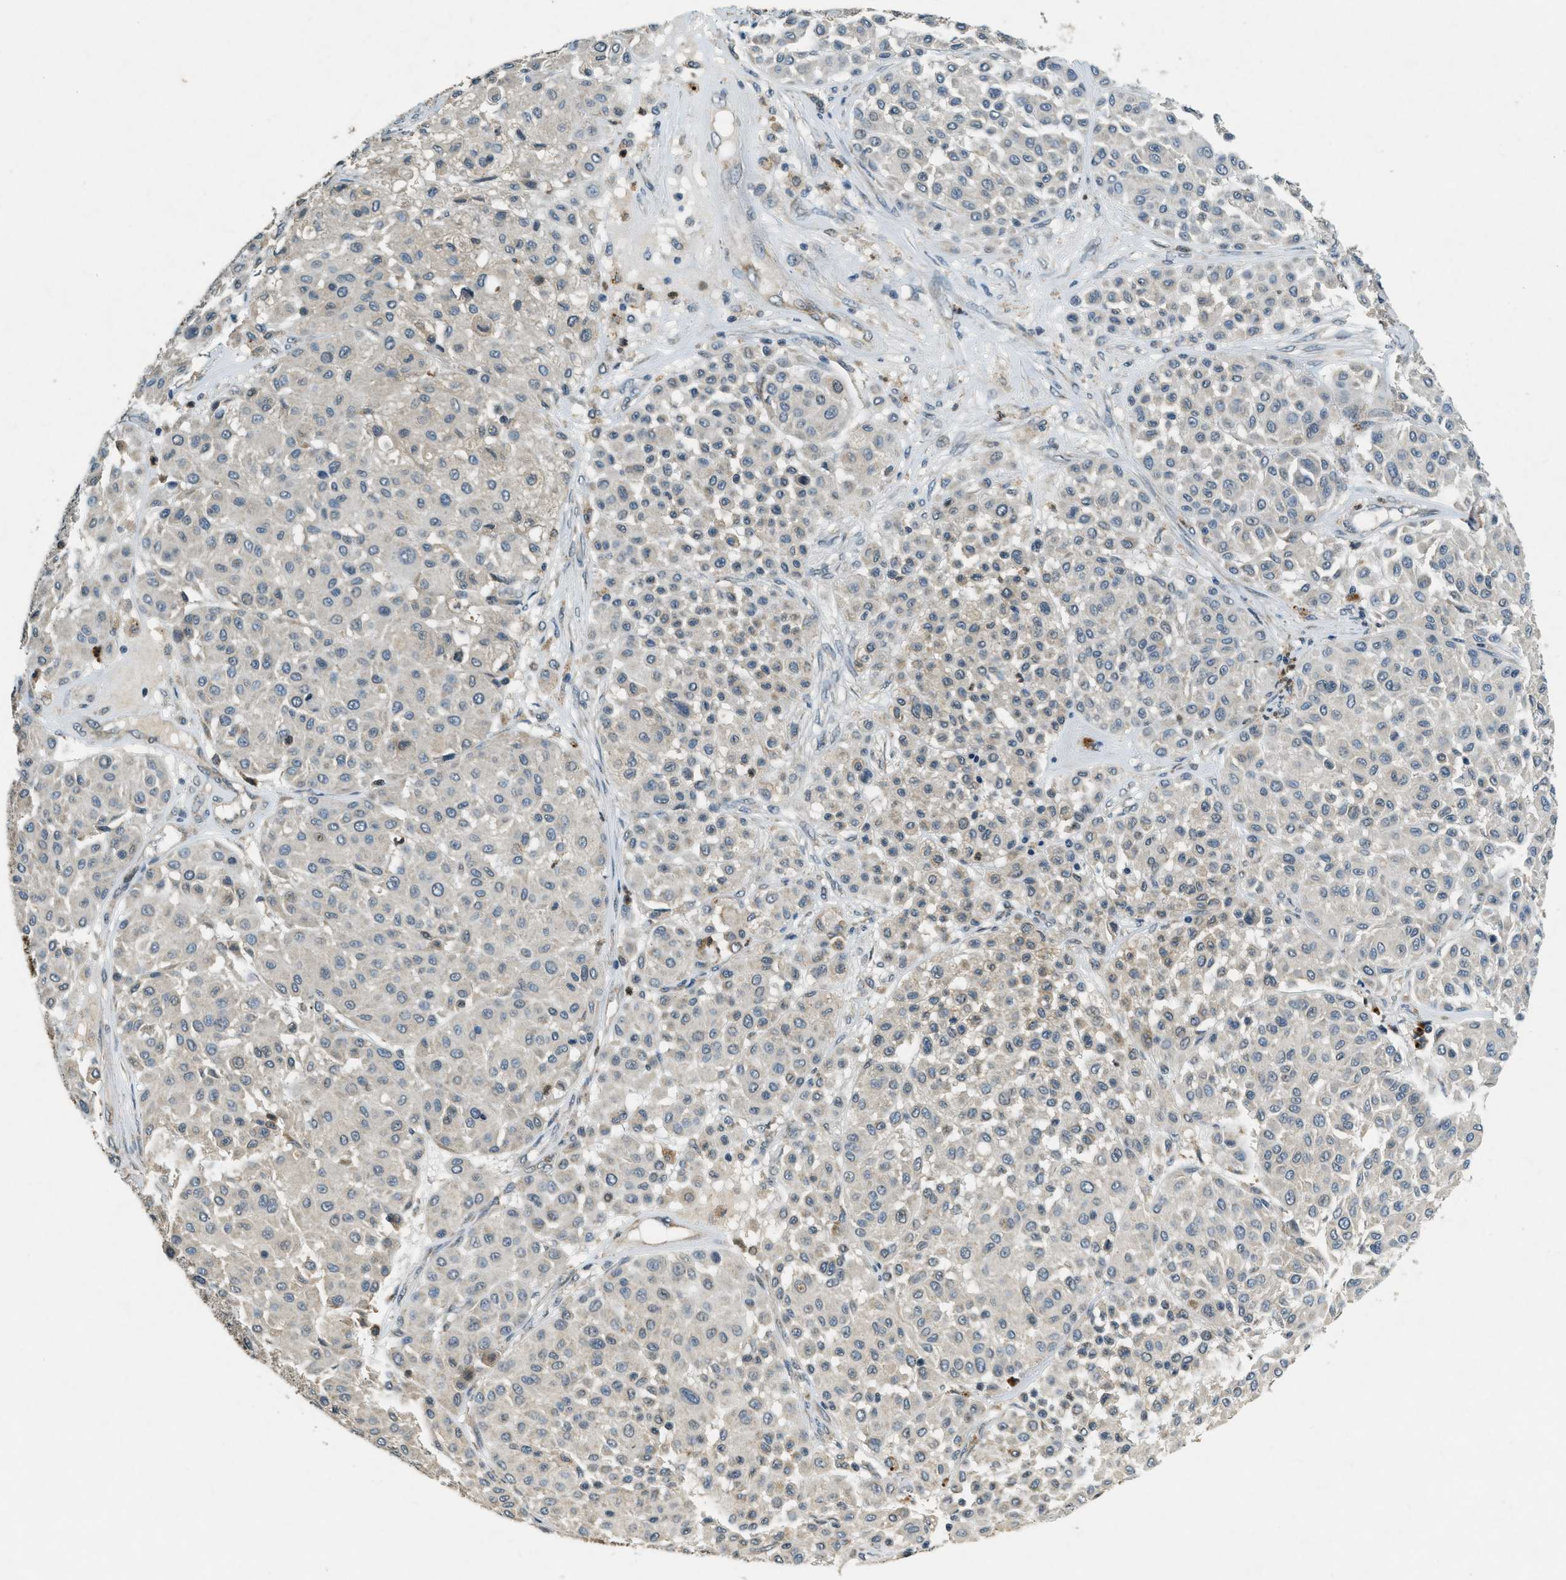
{"staining": {"intensity": "negative", "quantity": "none", "location": "none"}, "tissue": "melanoma", "cell_type": "Tumor cells", "image_type": "cancer", "snomed": [{"axis": "morphology", "description": "Malignant melanoma, Metastatic site"}, {"axis": "topography", "description": "Soft tissue"}], "caption": "Immunohistochemical staining of human malignant melanoma (metastatic site) shows no significant expression in tumor cells.", "gene": "RAB3D", "patient": {"sex": "male", "age": 41}}